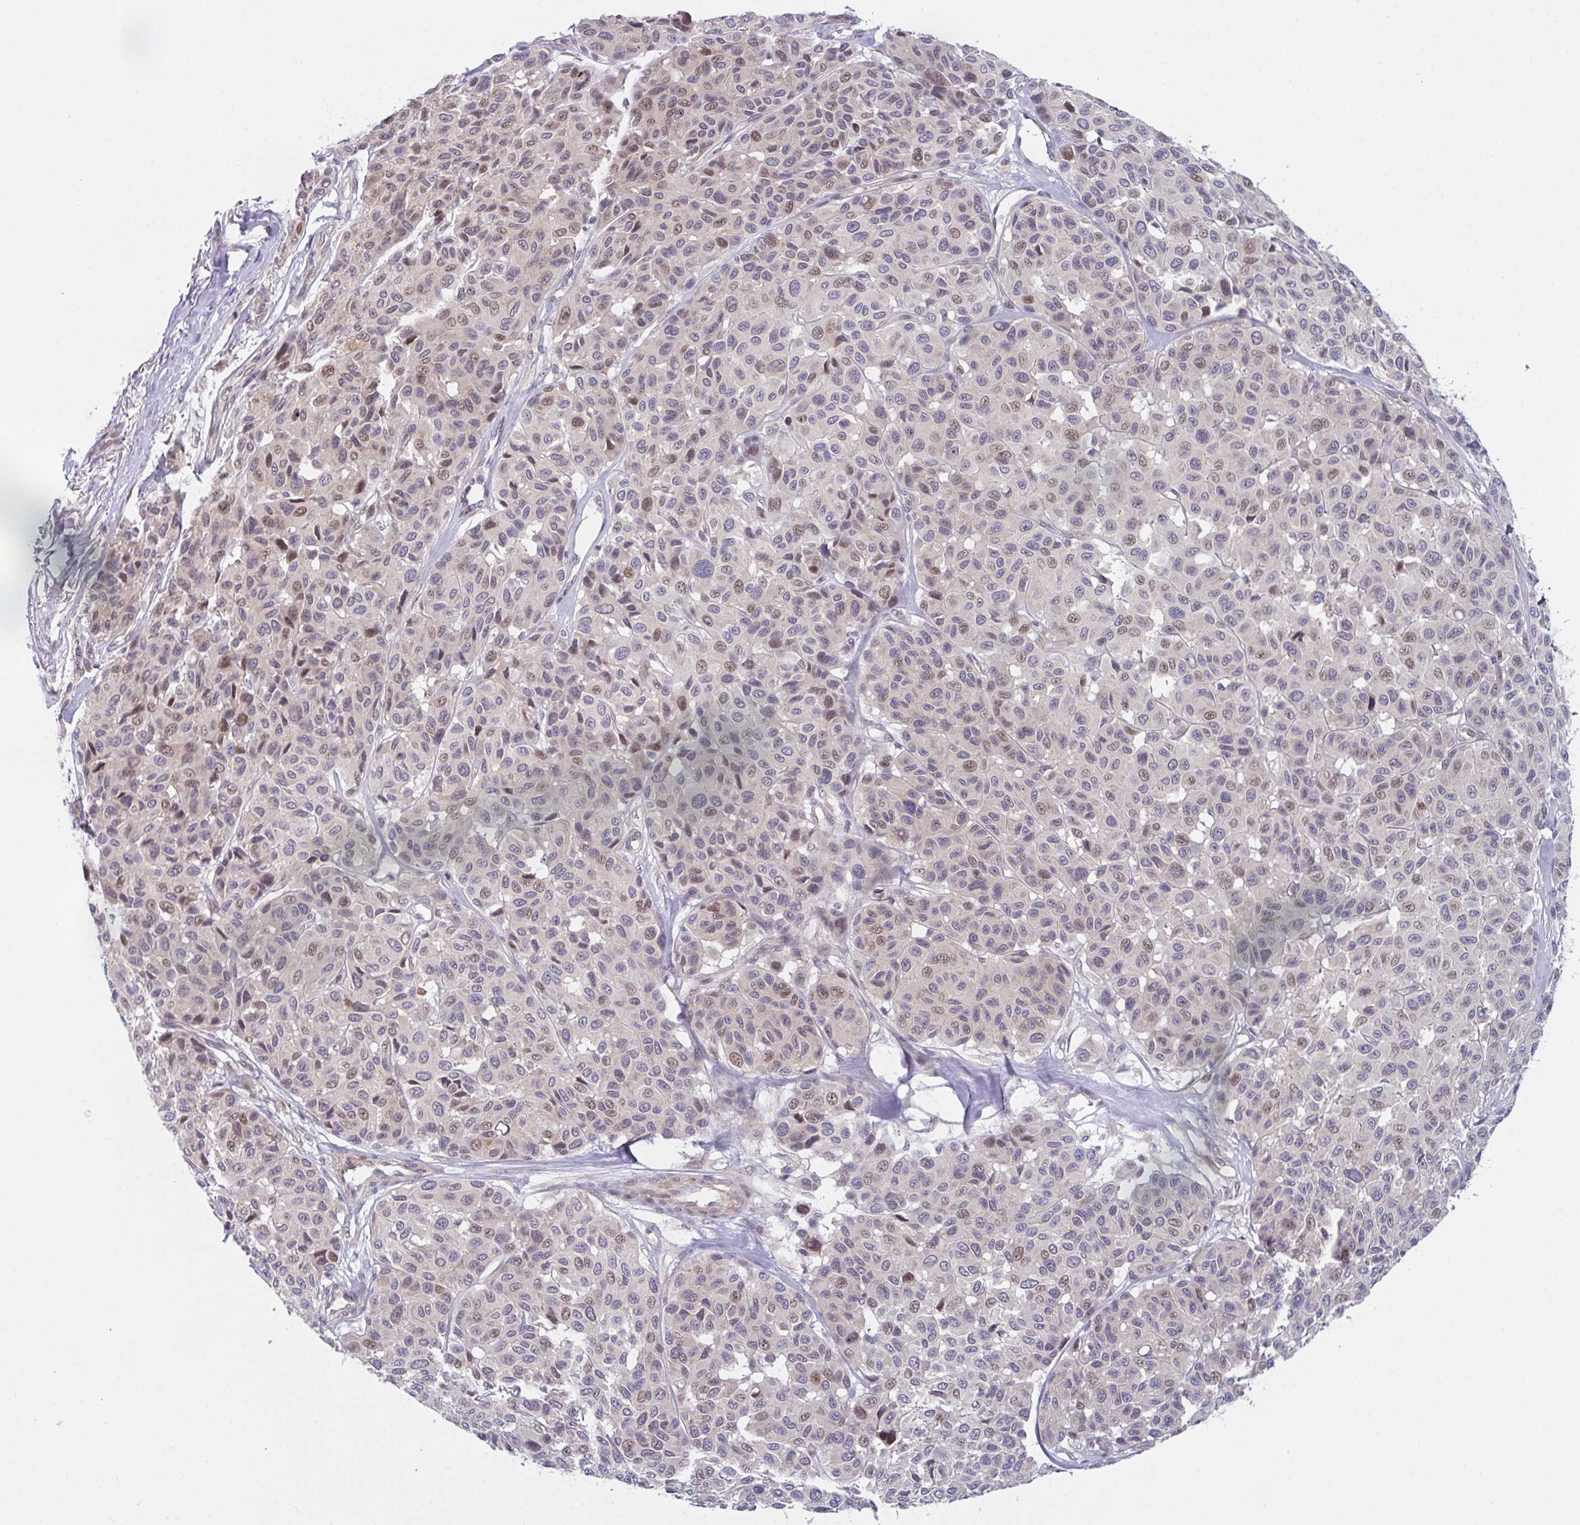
{"staining": {"intensity": "moderate", "quantity": "<25%", "location": "nuclear"}, "tissue": "melanoma", "cell_type": "Tumor cells", "image_type": "cancer", "snomed": [{"axis": "morphology", "description": "Malignant melanoma, NOS"}, {"axis": "topography", "description": "Skin"}], "caption": "Brown immunohistochemical staining in human melanoma demonstrates moderate nuclear staining in about <25% of tumor cells.", "gene": "RBM18", "patient": {"sex": "female", "age": 66}}